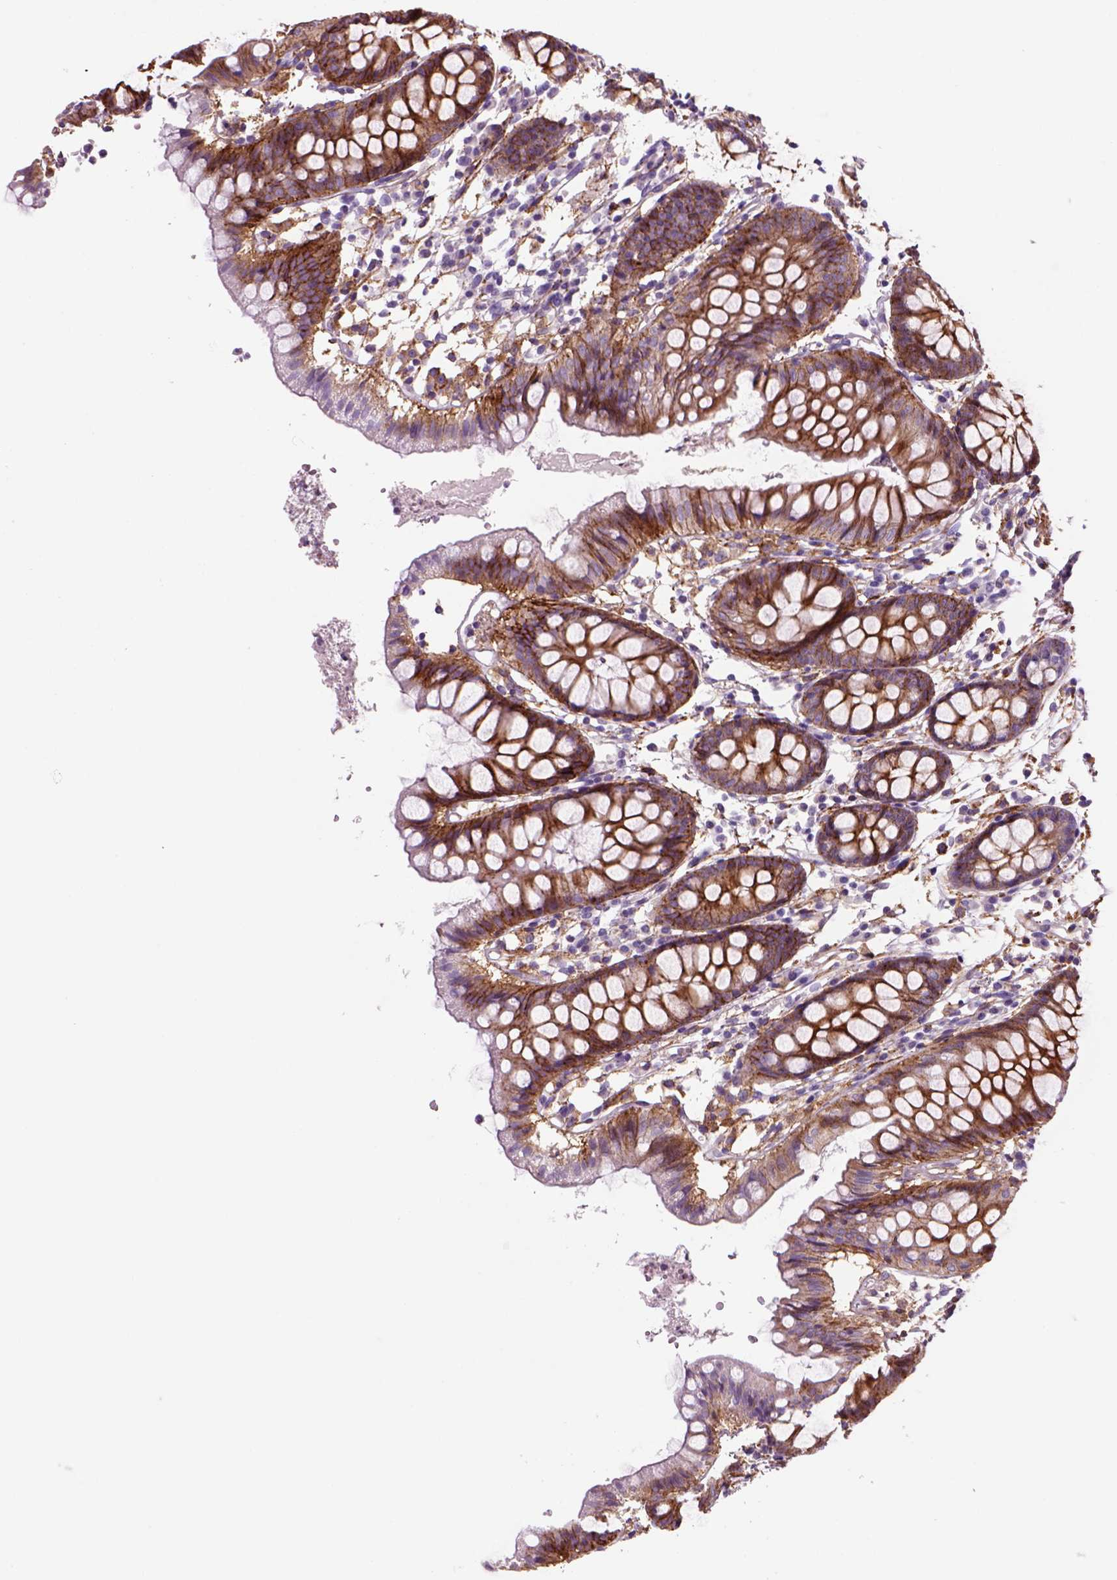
{"staining": {"intensity": "negative", "quantity": "none", "location": "none"}, "tissue": "colon", "cell_type": "Endothelial cells", "image_type": "normal", "snomed": [{"axis": "morphology", "description": "Normal tissue, NOS"}, {"axis": "topography", "description": "Colon"}], "caption": "Immunohistochemistry photomicrograph of normal colon: colon stained with DAB (3,3'-diaminobenzidine) displays no significant protein expression in endothelial cells. (DAB (3,3'-diaminobenzidine) IHC, high magnification).", "gene": "MARCKS", "patient": {"sex": "female", "age": 84}}